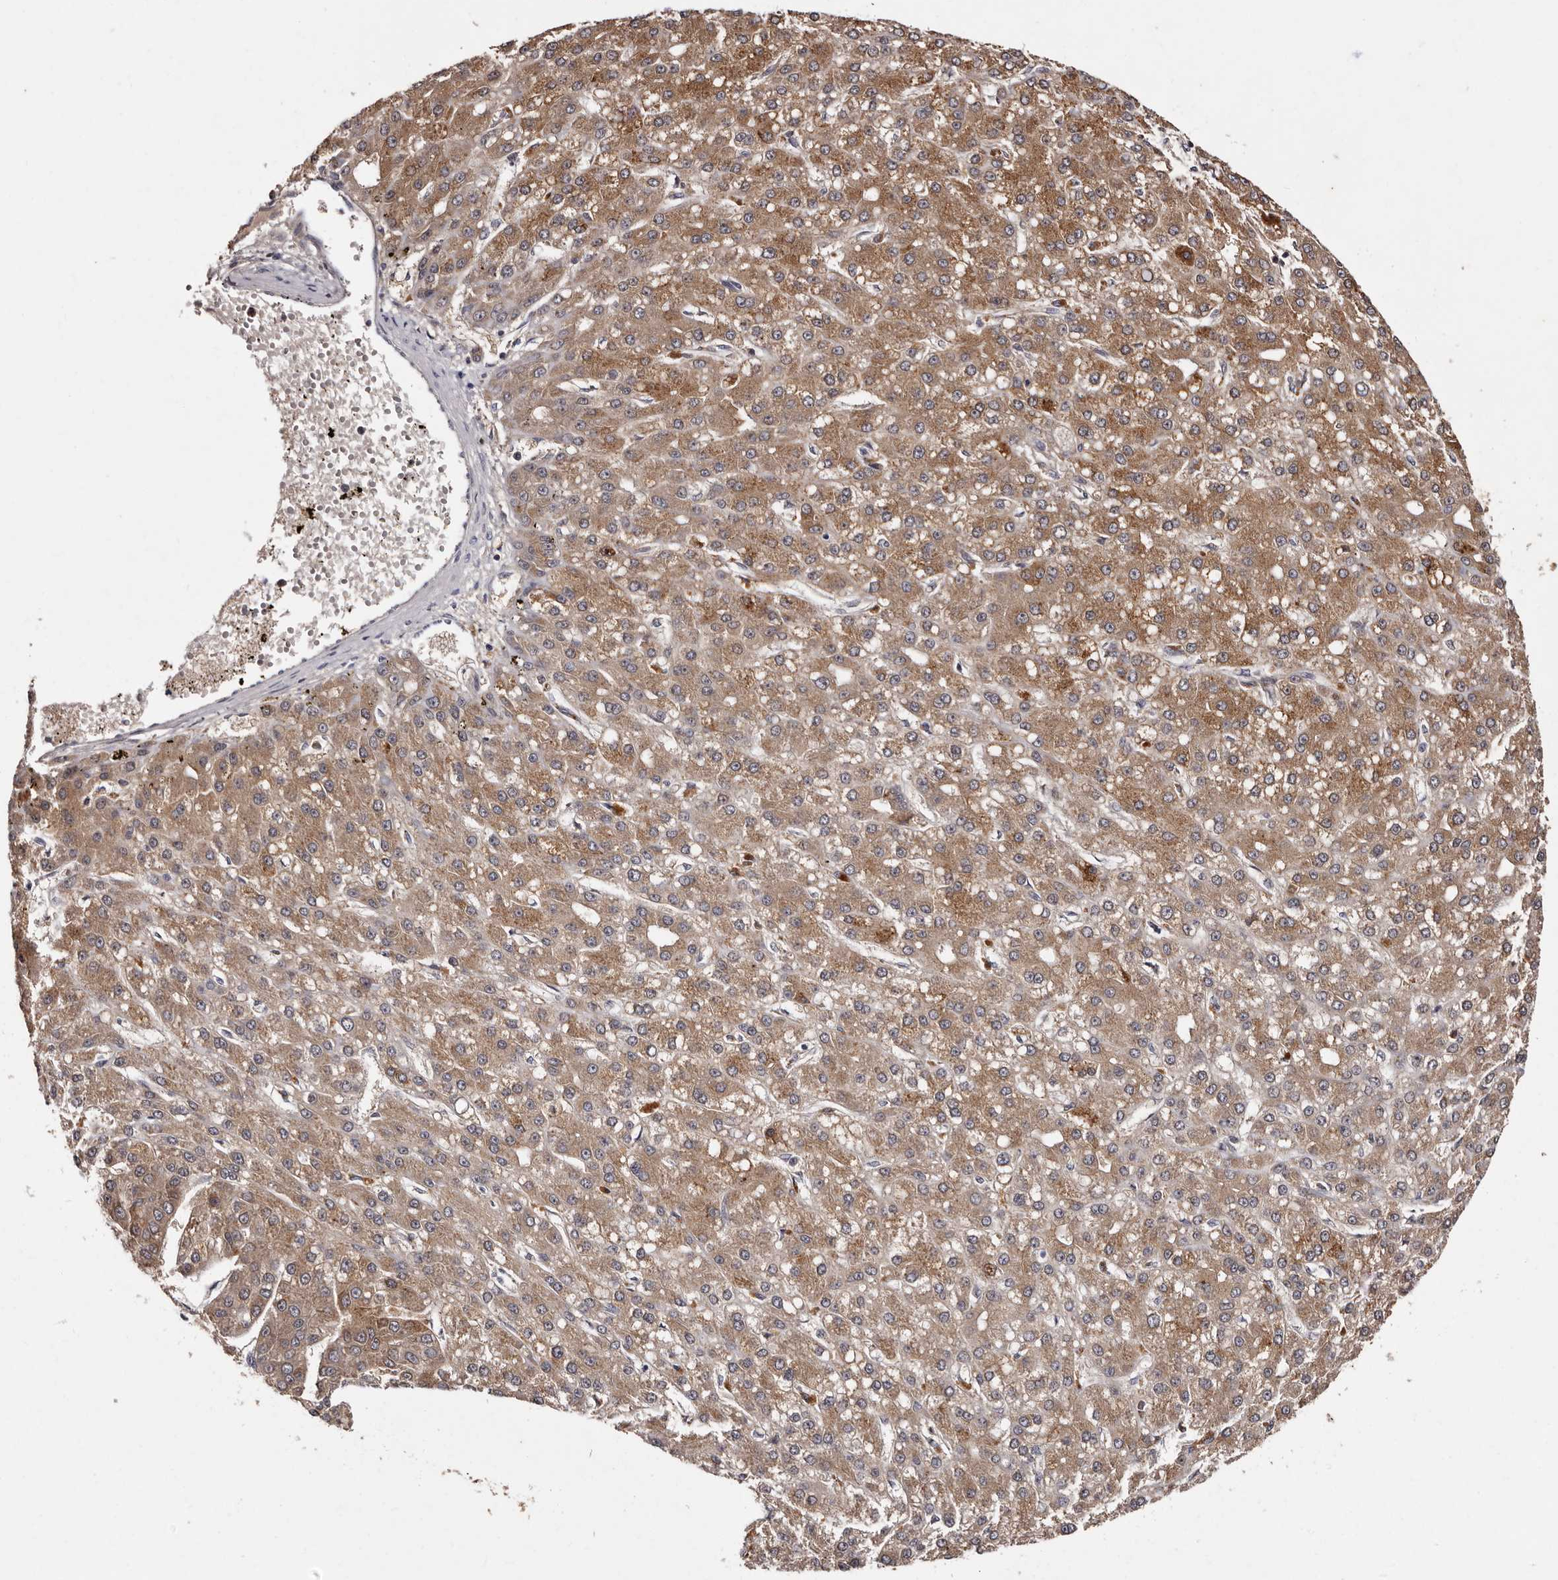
{"staining": {"intensity": "moderate", "quantity": ">75%", "location": "cytoplasmic/membranous"}, "tissue": "liver cancer", "cell_type": "Tumor cells", "image_type": "cancer", "snomed": [{"axis": "morphology", "description": "Carcinoma, Hepatocellular, NOS"}, {"axis": "topography", "description": "Liver"}], "caption": "DAB immunohistochemical staining of hepatocellular carcinoma (liver) shows moderate cytoplasmic/membranous protein positivity in approximately >75% of tumor cells.", "gene": "DNPH1", "patient": {"sex": "male", "age": 67}}